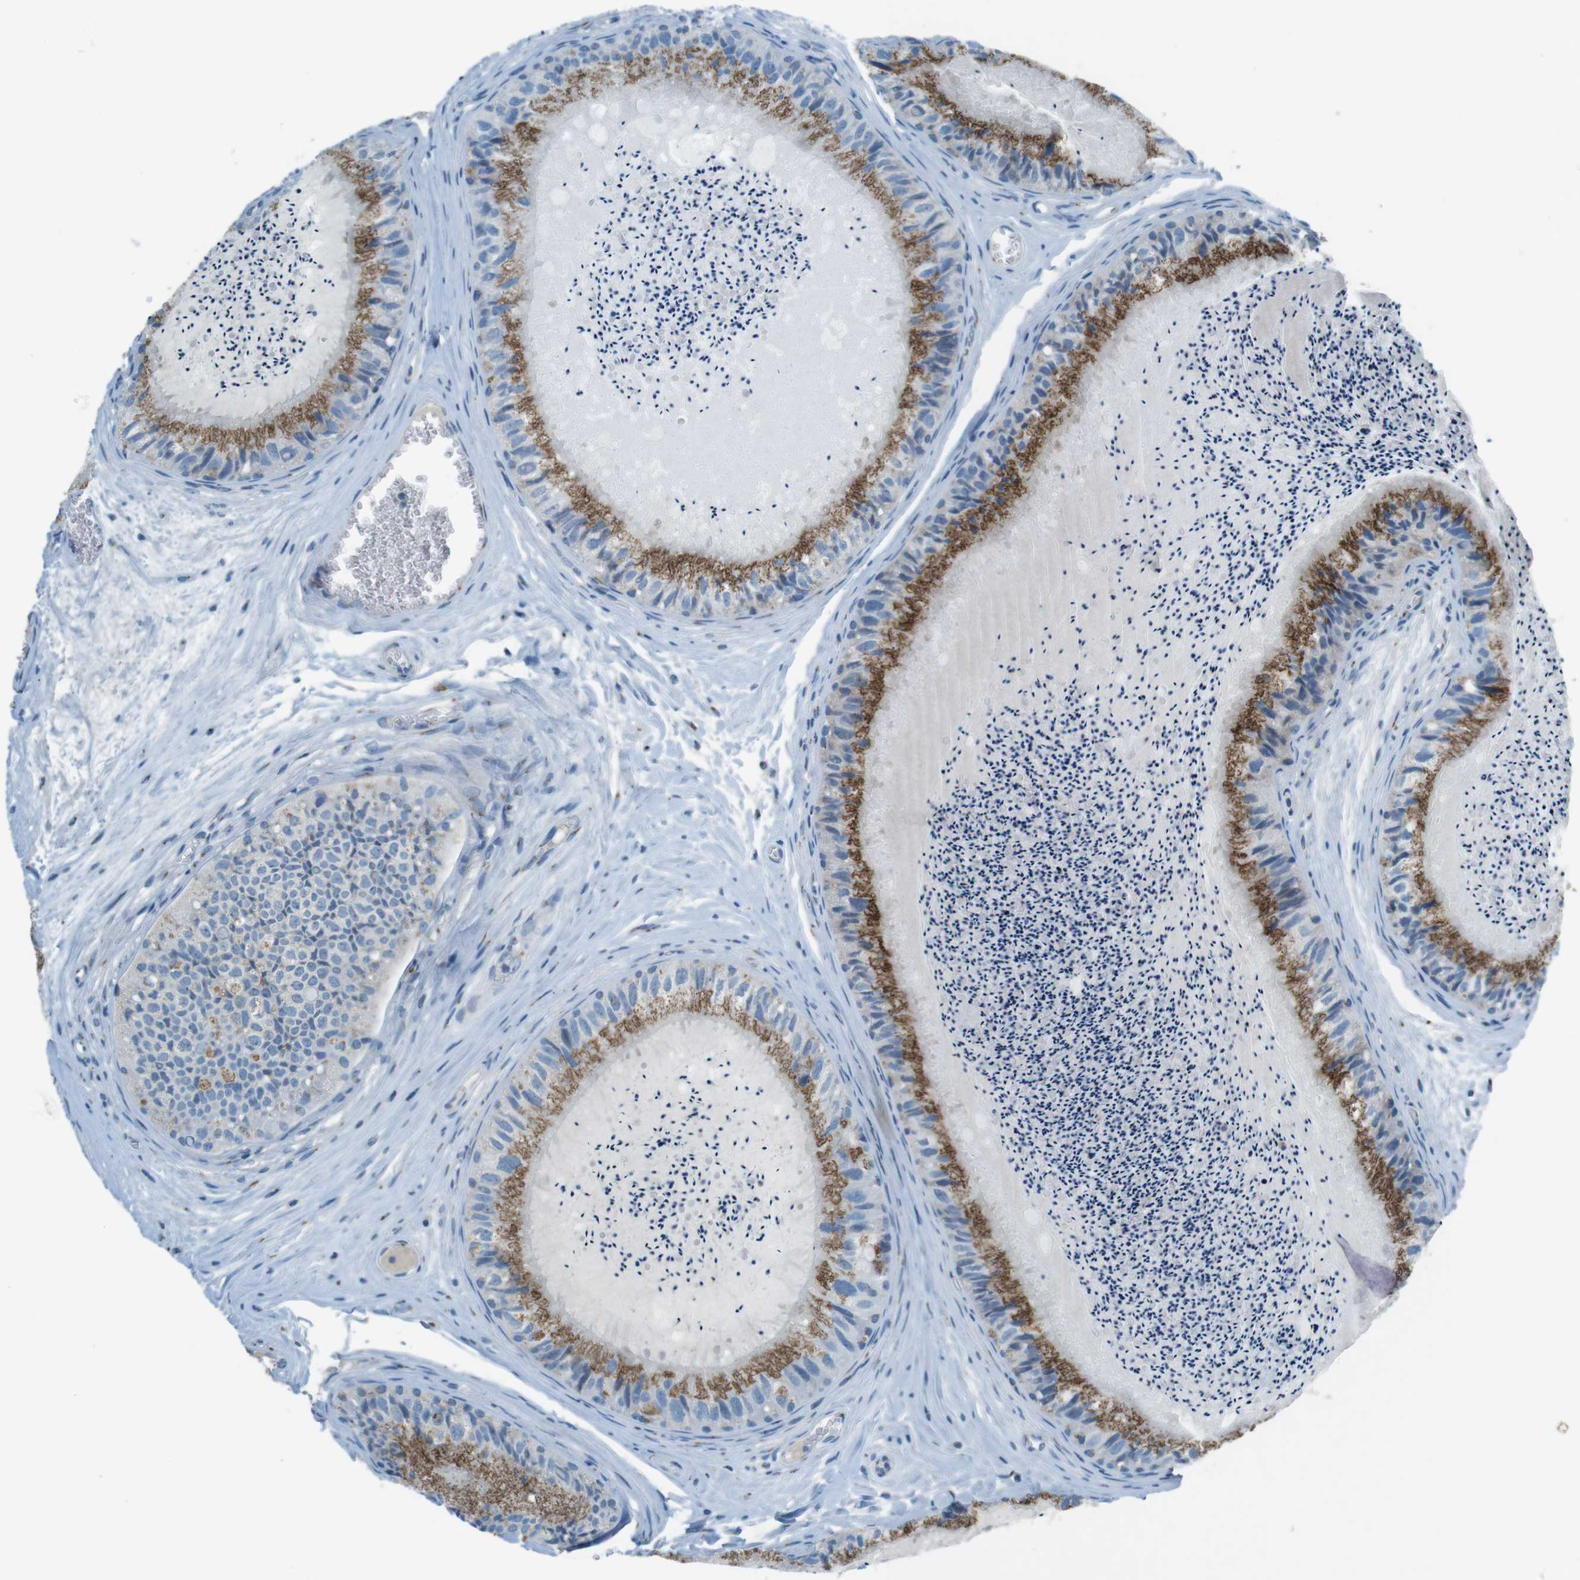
{"staining": {"intensity": "moderate", "quantity": "25%-75%", "location": "cytoplasmic/membranous"}, "tissue": "epididymis", "cell_type": "Glandular cells", "image_type": "normal", "snomed": [{"axis": "morphology", "description": "Normal tissue, NOS"}, {"axis": "topography", "description": "Epididymis"}], "caption": "A medium amount of moderate cytoplasmic/membranous staining is present in about 25%-75% of glandular cells in normal epididymis. Nuclei are stained in blue.", "gene": "TXNDC15", "patient": {"sex": "male", "age": 31}}